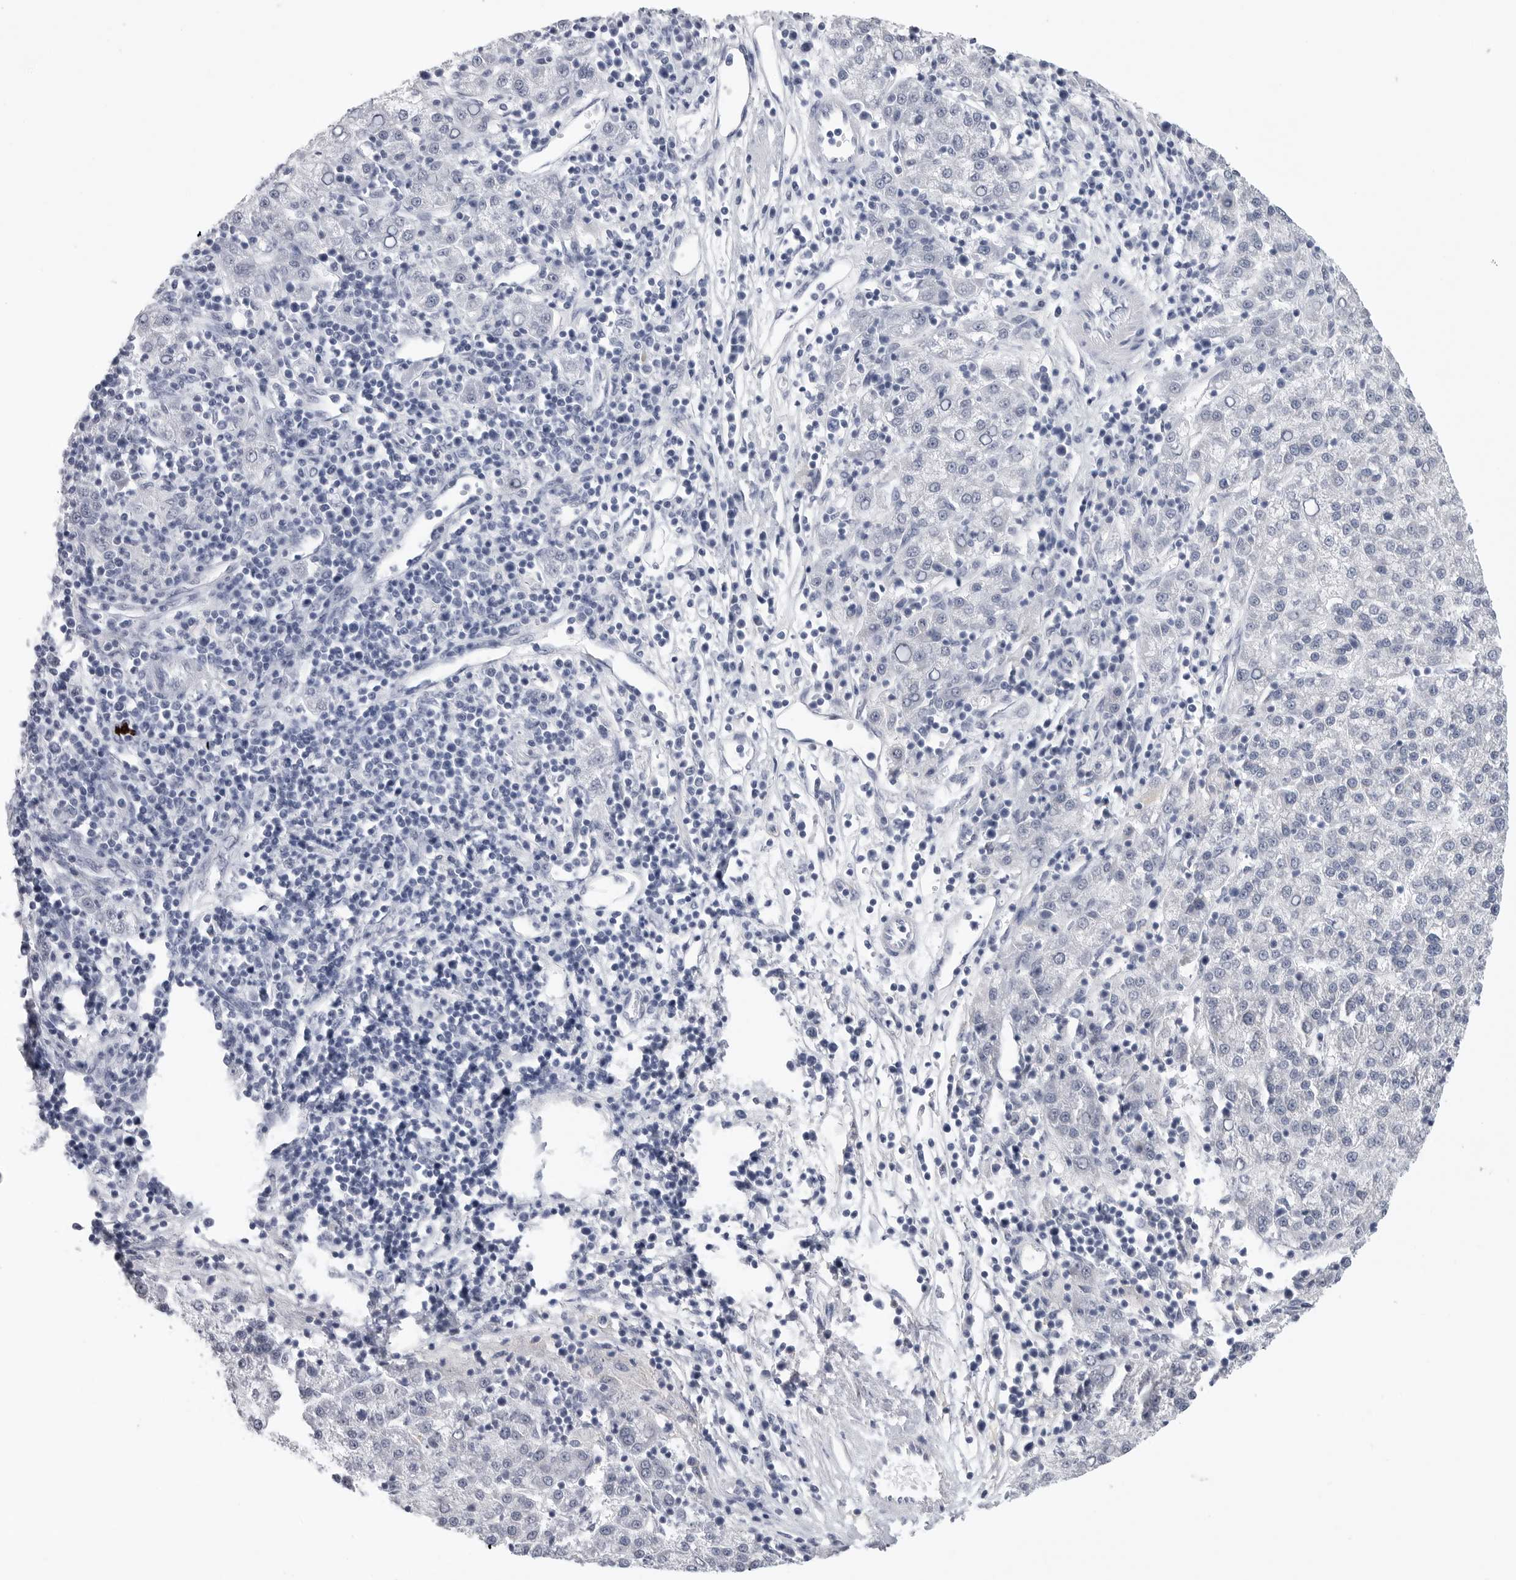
{"staining": {"intensity": "negative", "quantity": "none", "location": "none"}, "tissue": "liver cancer", "cell_type": "Tumor cells", "image_type": "cancer", "snomed": [{"axis": "morphology", "description": "Carcinoma, Hepatocellular, NOS"}, {"axis": "topography", "description": "Liver"}], "caption": "This is a photomicrograph of immunohistochemistry (IHC) staining of liver hepatocellular carcinoma, which shows no positivity in tumor cells. (Stains: DAB (3,3'-diaminobenzidine) IHC with hematoxylin counter stain, Microscopy: brightfield microscopy at high magnification).", "gene": "NECTIN1", "patient": {"sex": "female", "age": 58}}